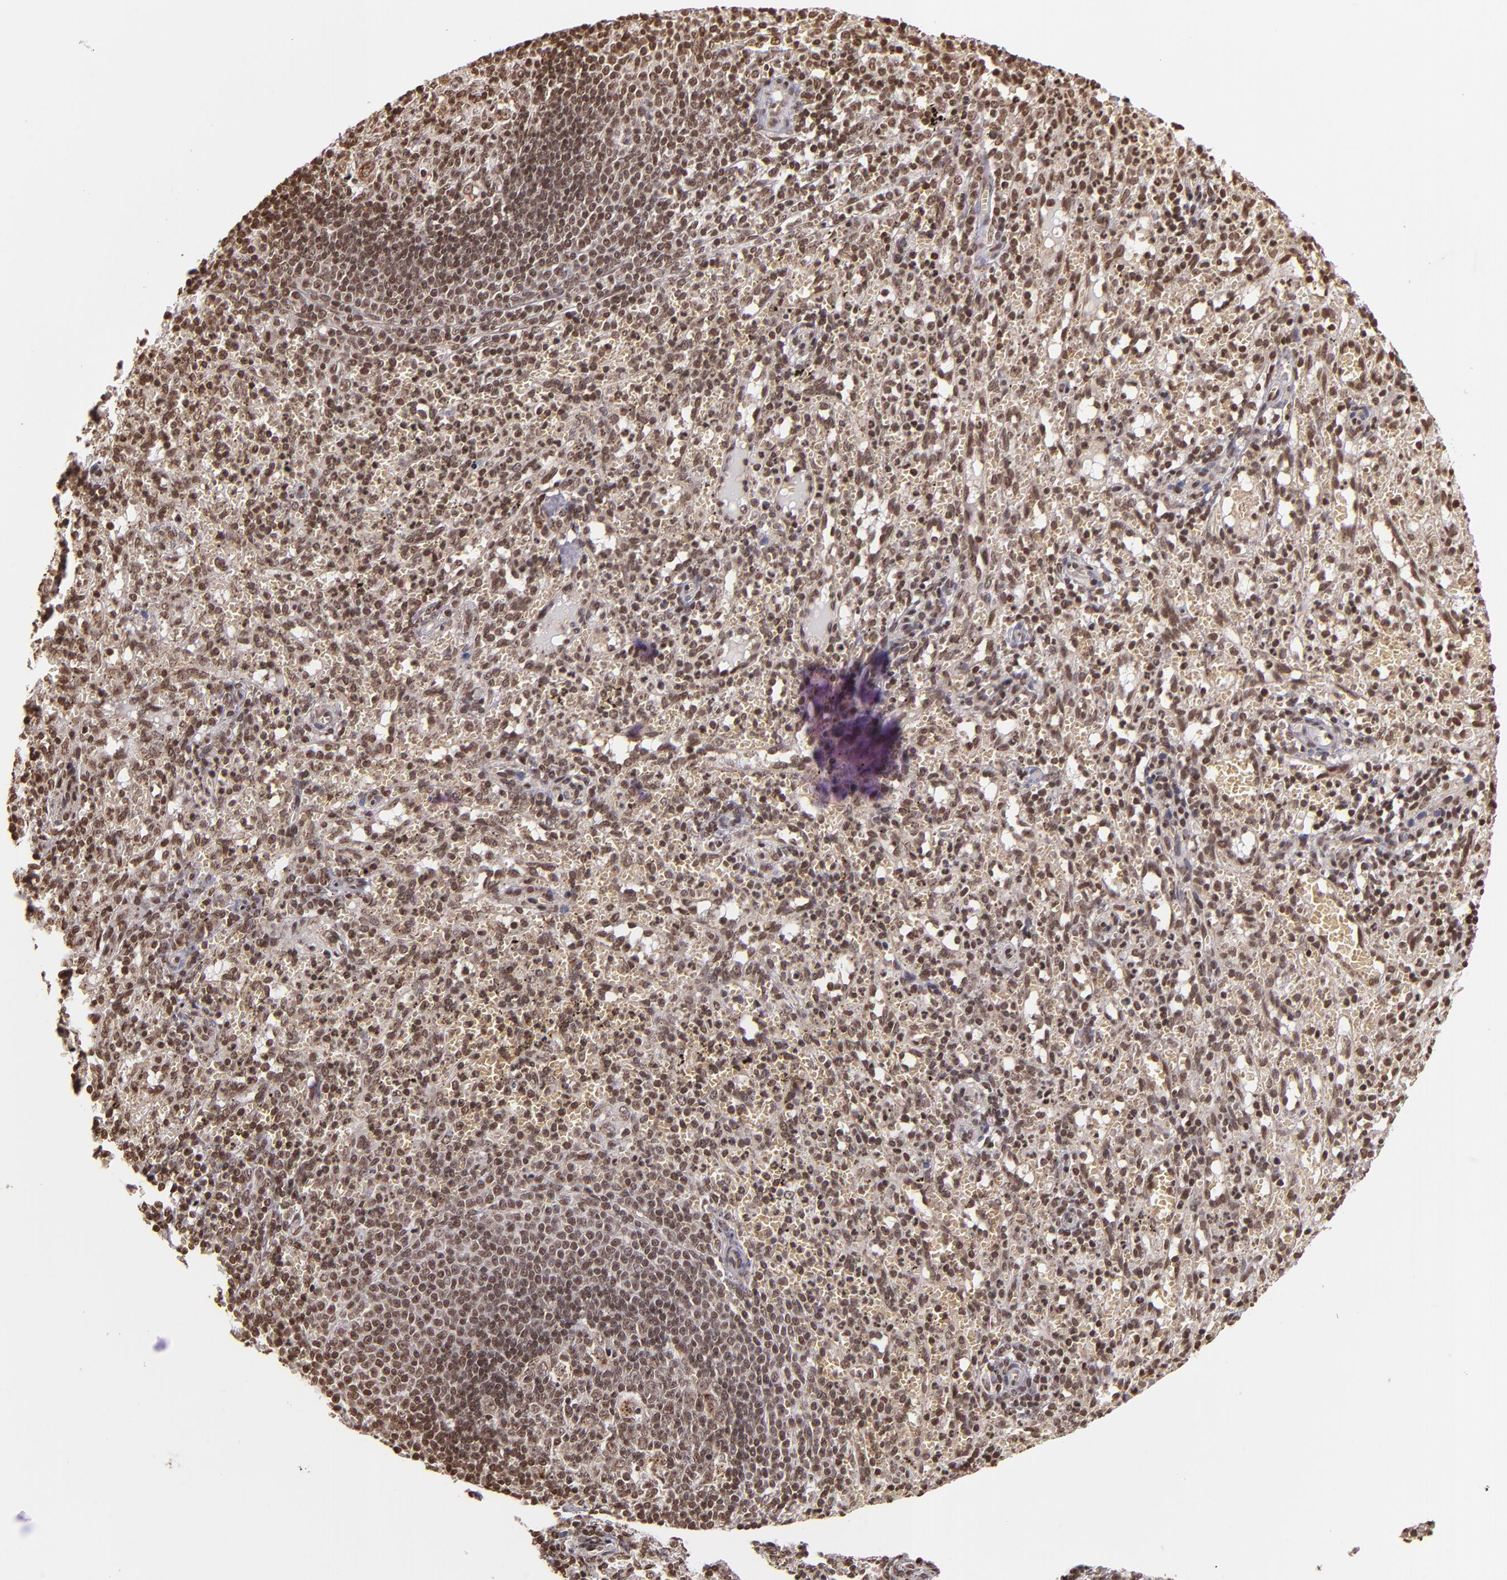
{"staining": {"intensity": "moderate", "quantity": "25%-75%", "location": "nuclear"}, "tissue": "spleen", "cell_type": "Cells in red pulp", "image_type": "normal", "snomed": [{"axis": "morphology", "description": "Normal tissue, NOS"}, {"axis": "topography", "description": "Spleen"}], "caption": "Immunohistochemical staining of benign human spleen demonstrates moderate nuclear protein staining in about 25%-75% of cells in red pulp. The staining is performed using DAB brown chromogen to label protein expression. The nuclei are counter-stained blue using hematoxylin.", "gene": "CUL3", "patient": {"sex": "female", "age": 10}}